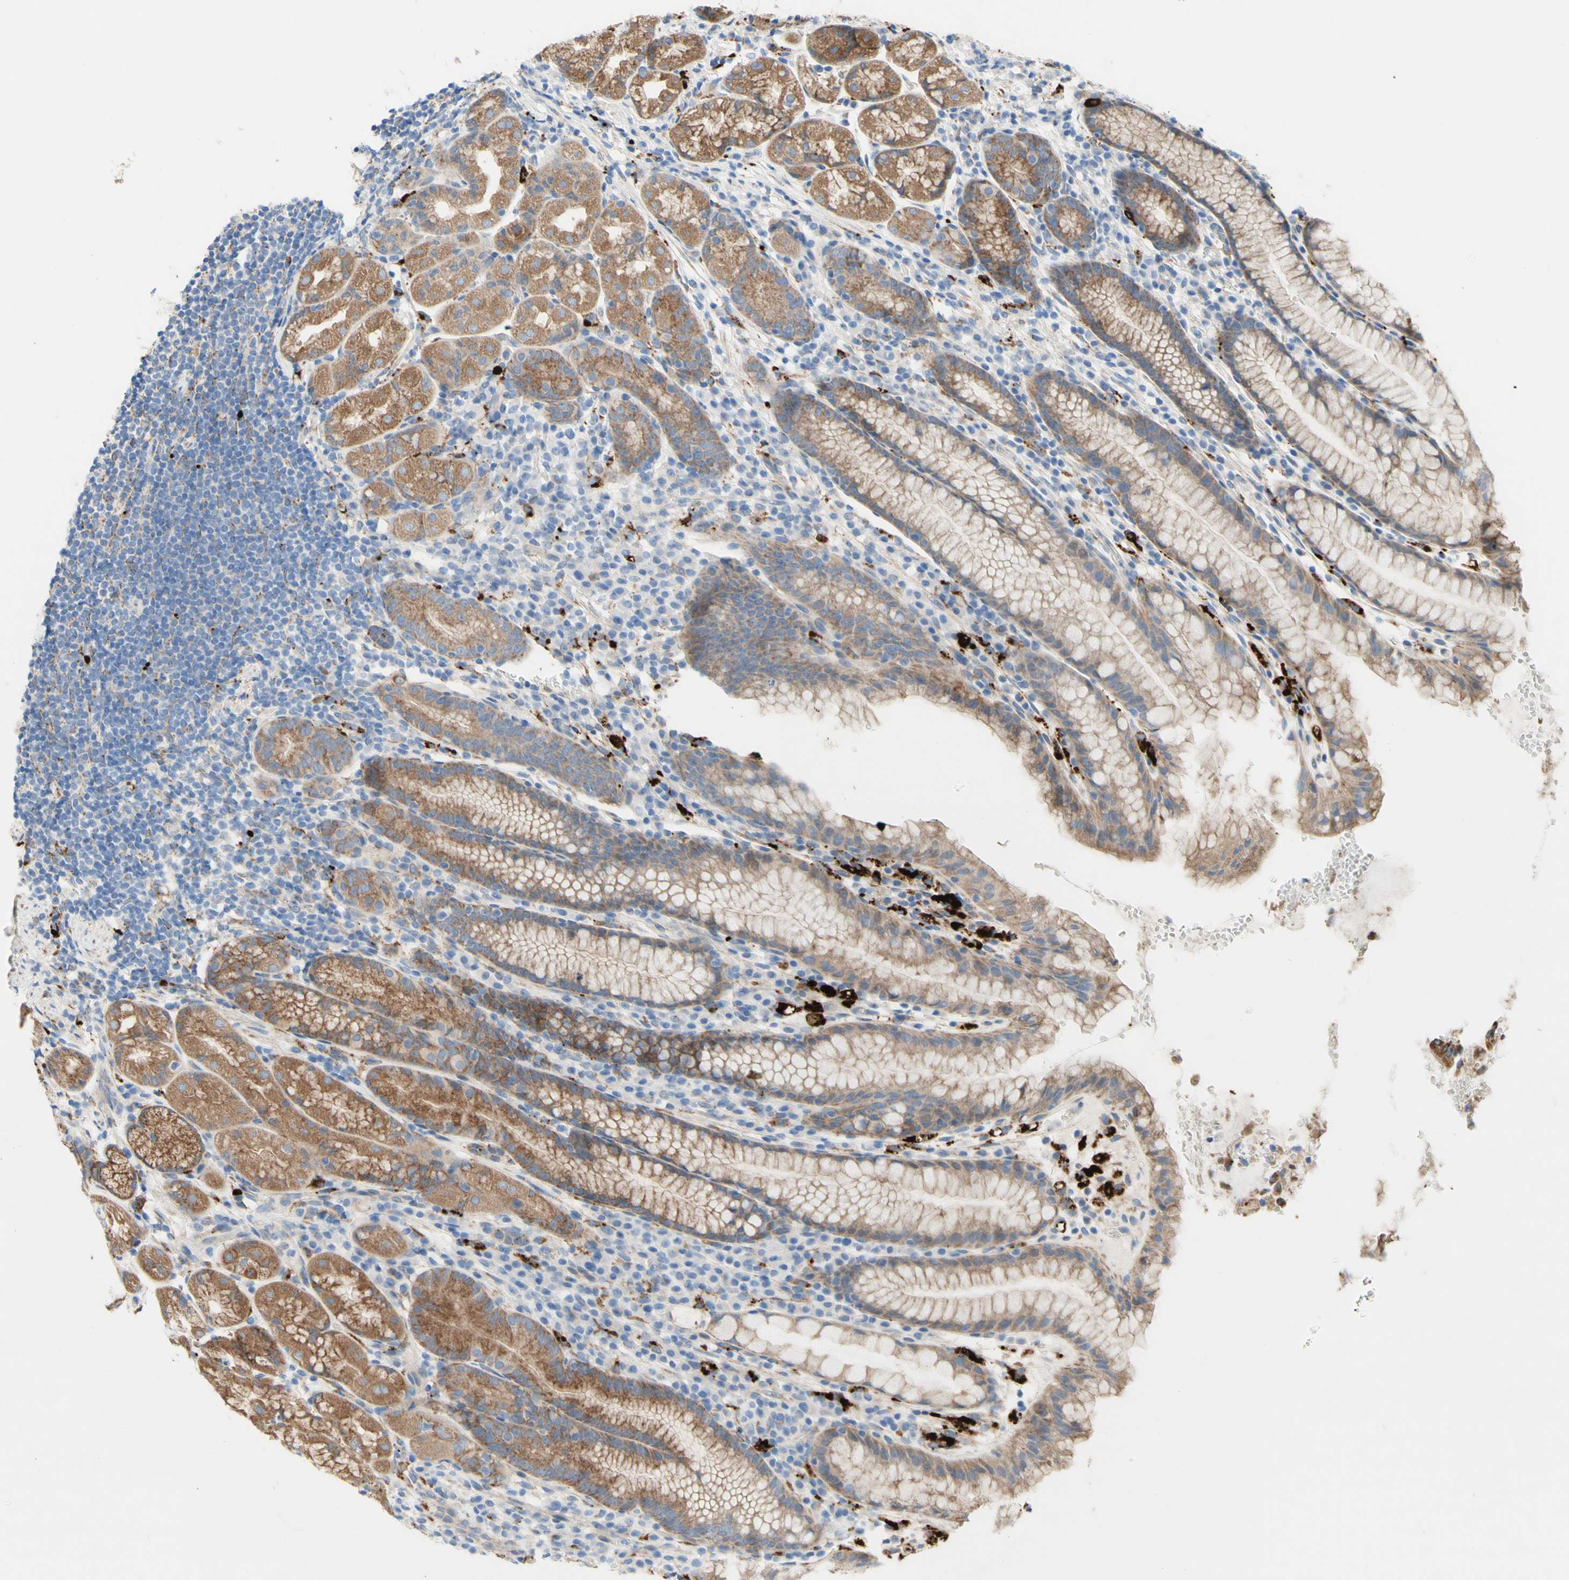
{"staining": {"intensity": "moderate", "quantity": "25%-75%", "location": "cytoplasmic/membranous"}, "tissue": "stomach", "cell_type": "Glandular cells", "image_type": "normal", "snomed": [{"axis": "morphology", "description": "Normal tissue, NOS"}, {"axis": "topography", "description": "Stomach, lower"}], "caption": "Immunohistochemistry (IHC) image of unremarkable stomach: human stomach stained using immunohistochemistry (IHC) shows medium levels of moderate protein expression localized specifically in the cytoplasmic/membranous of glandular cells, appearing as a cytoplasmic/membranous brown color.", "gene": "URB2", "patient": {"sex": "male", "age": 52}}